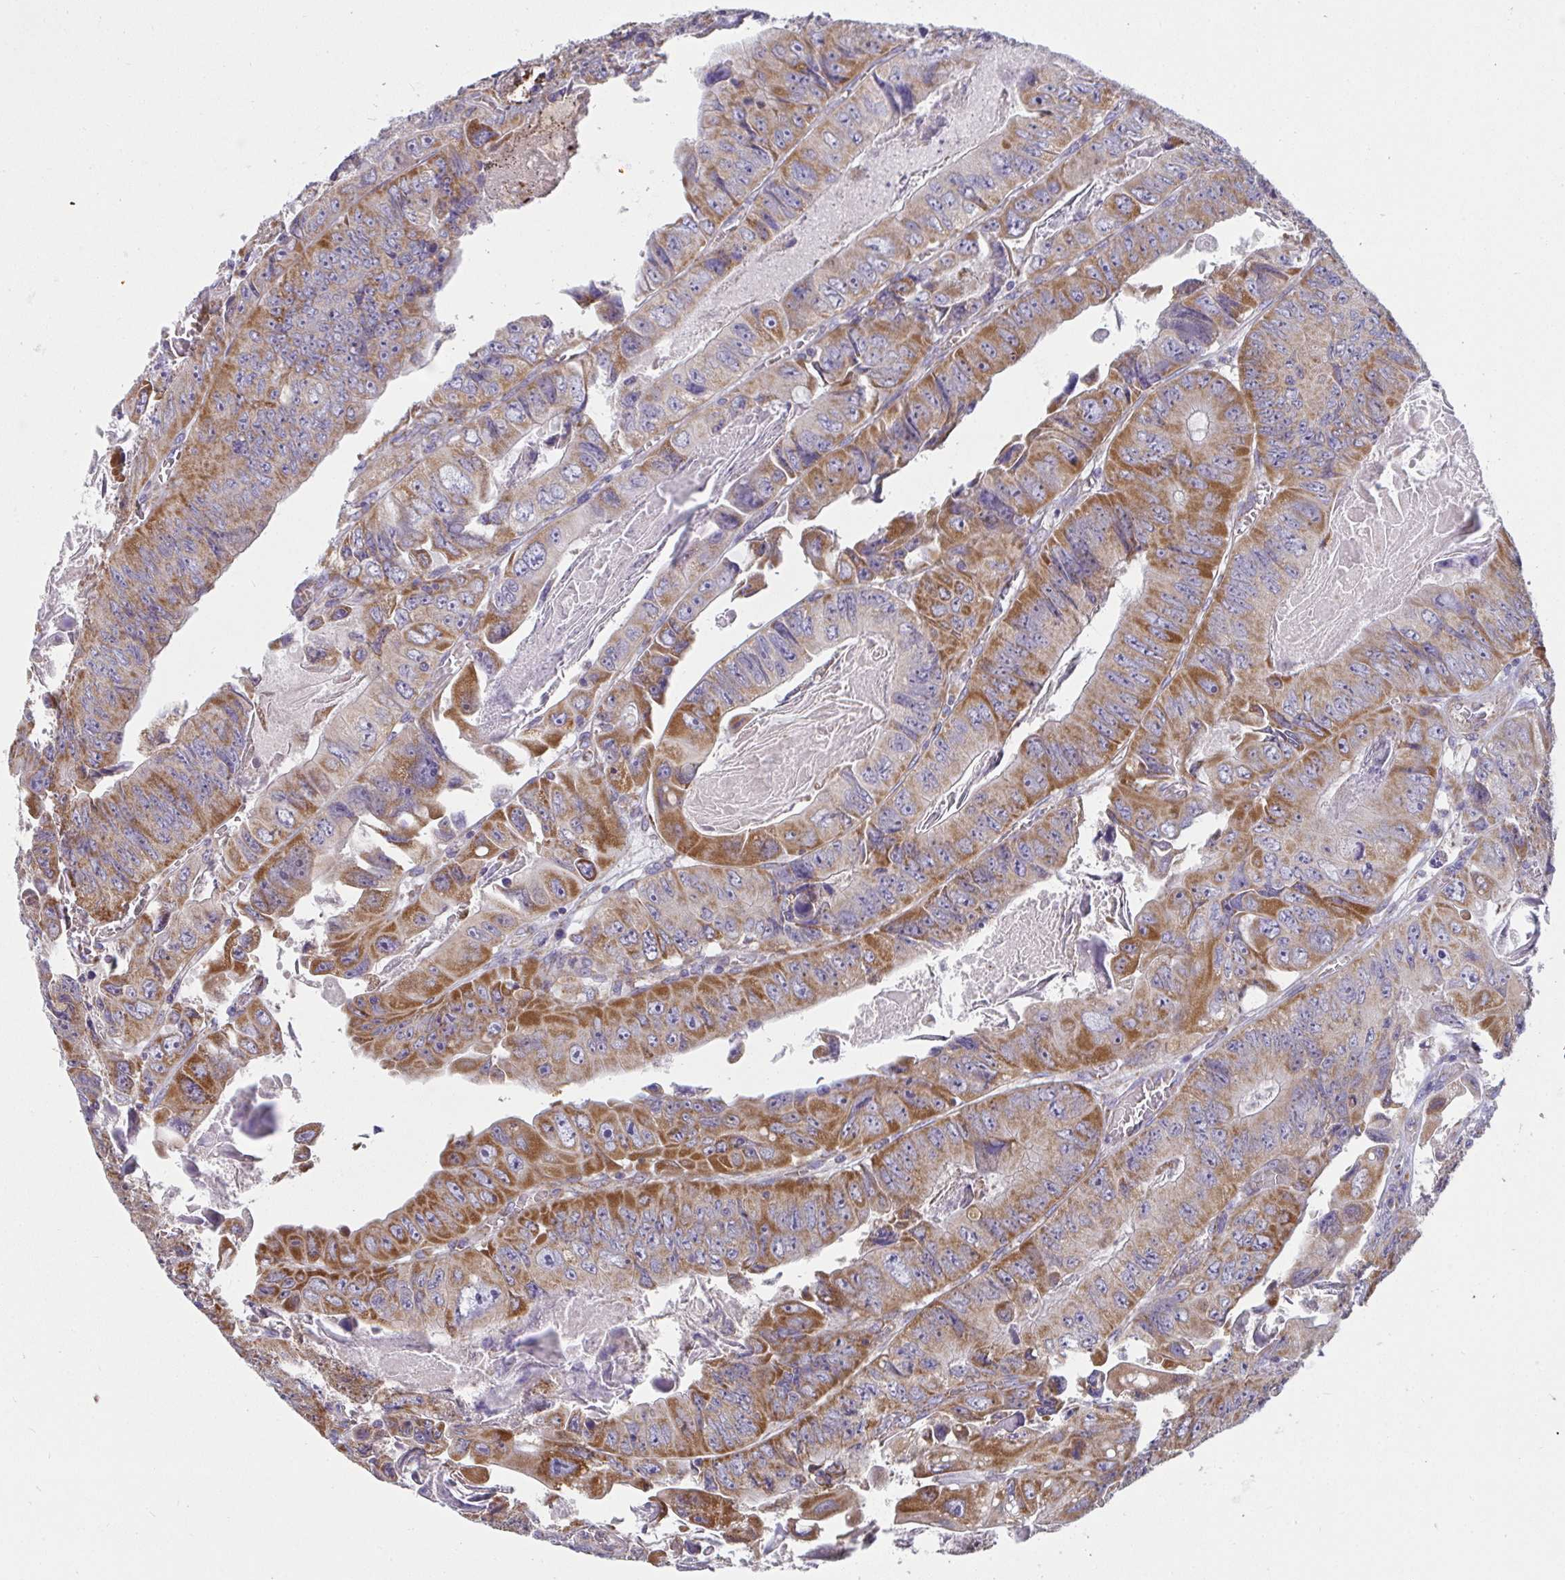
{"staining": {"intensity": "moderate", "quantity": ">75%", "location": "cytoplasmic/membranous"}, "tissue": "colorectal cancer", "cell_type": "Tumor cells", "image_type": "cancer", "snomed": [{"axis": "morphology", "description": "Adenocarcinoma, NOS"}, {"axis": "topography", "description": "Colon"}], "caption": "A medium amount of moderate cytoplasmic/membranous staining is appreciated in approximately >75% of tumor cells in colorectal adenocarcinoma tissue.", "gene": "FAHD1", "patient": {"sex": "female", "age": 84}}